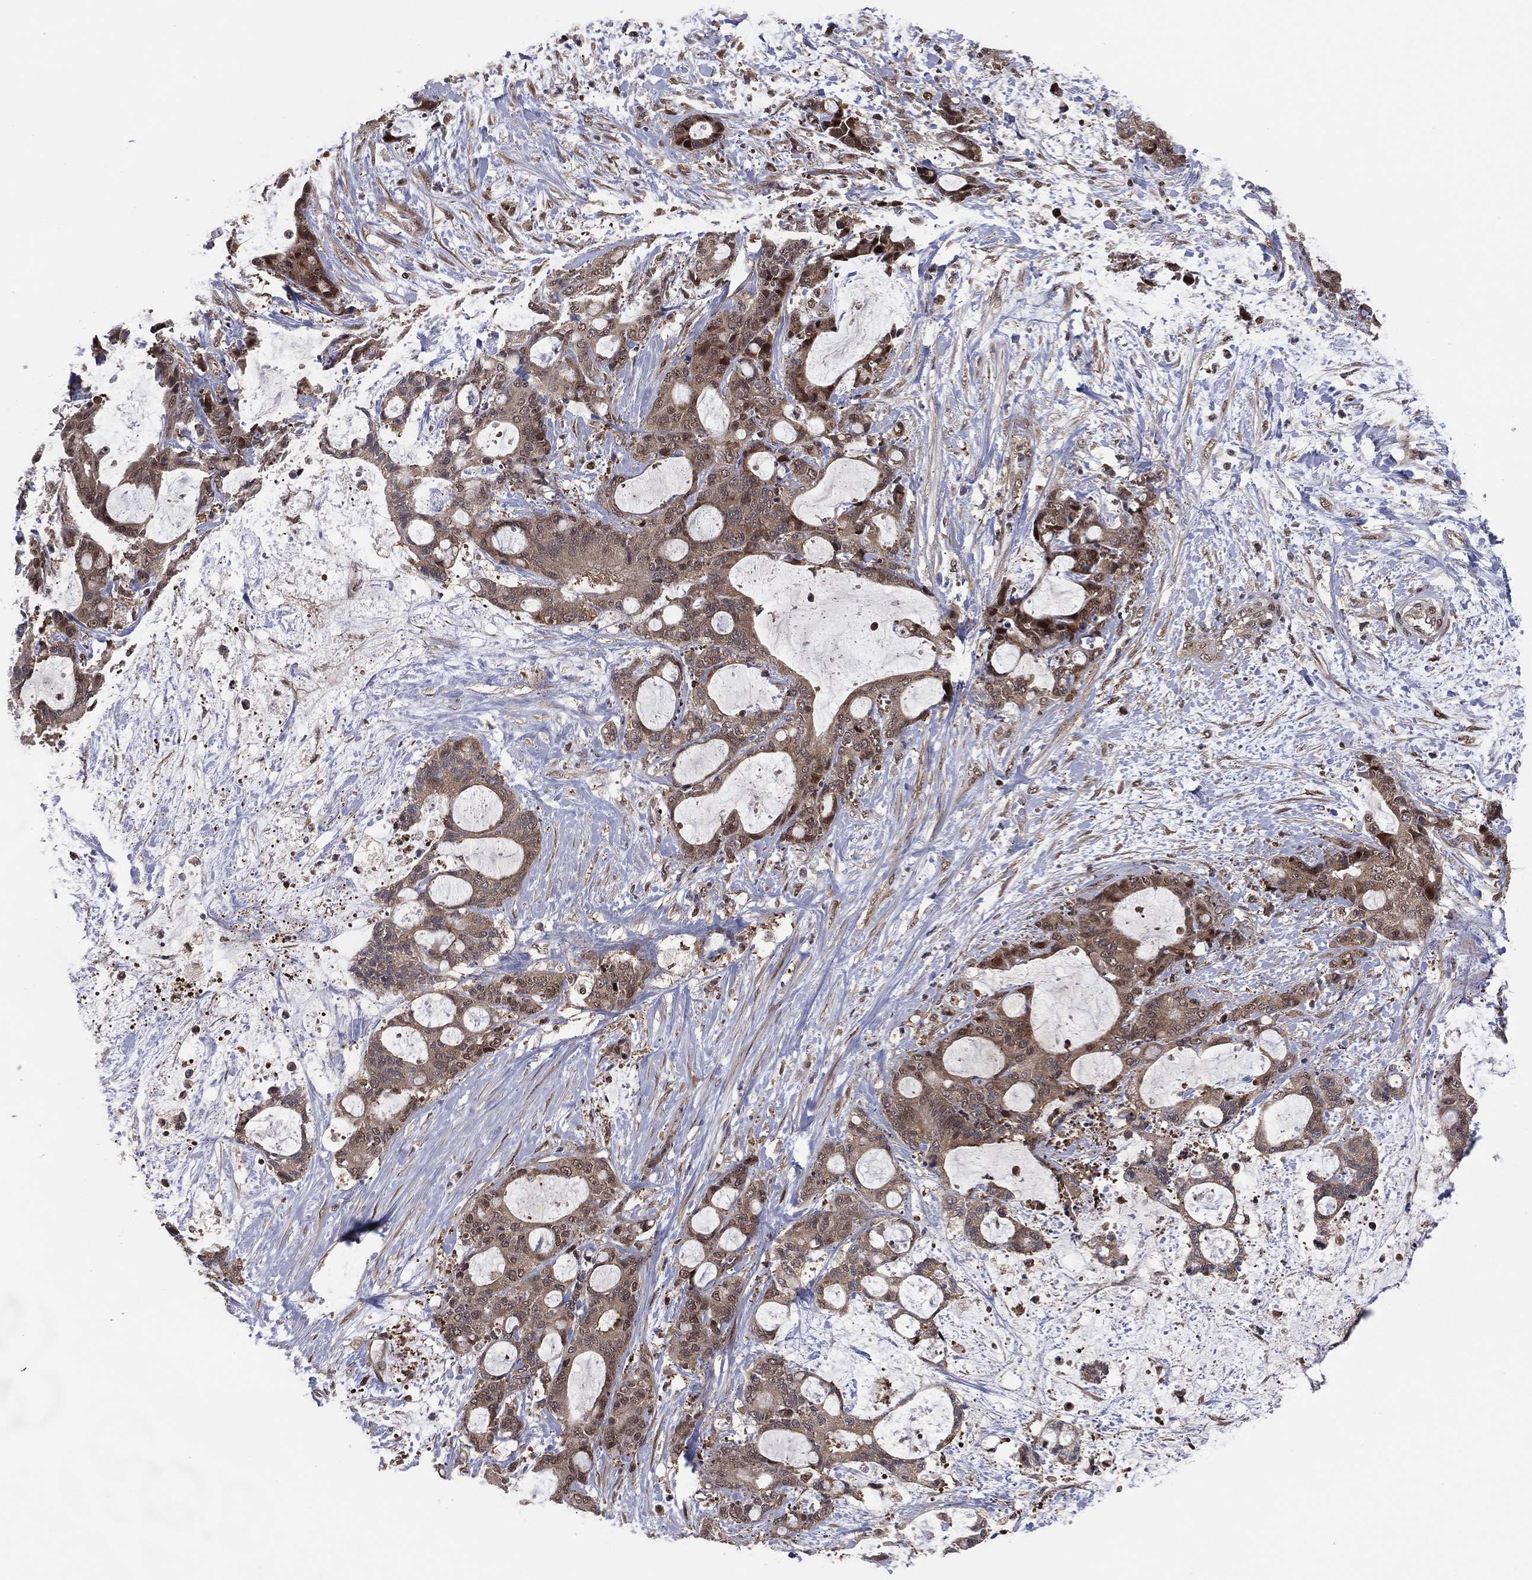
{"staining": {"intensity": "weak", "quantity": ">75%", "location": "cytoplasmic/membranous"}, "tissue": "liver cancer", "cell_type": "Tumor cells", "image_type": "cancer", "snomed": [{"axis": "morphology", "description": "Normal tissue, NOS"}, {"axis": "morphology", "description": "Cholangiocarcinoma"}, {"axis": "topography", "description": "Liver"}, {"axis": "topography", "description": "Peripheral nerve tissue"}], "caption": "A low amount of weak cytoplasmic/membranous positivity is seen in approximately >75% of tumor cells in liver cholangiocarcinoma tissue.", "gene": "ICOSLG", "patient": {"sex": "female", "age": 73}}